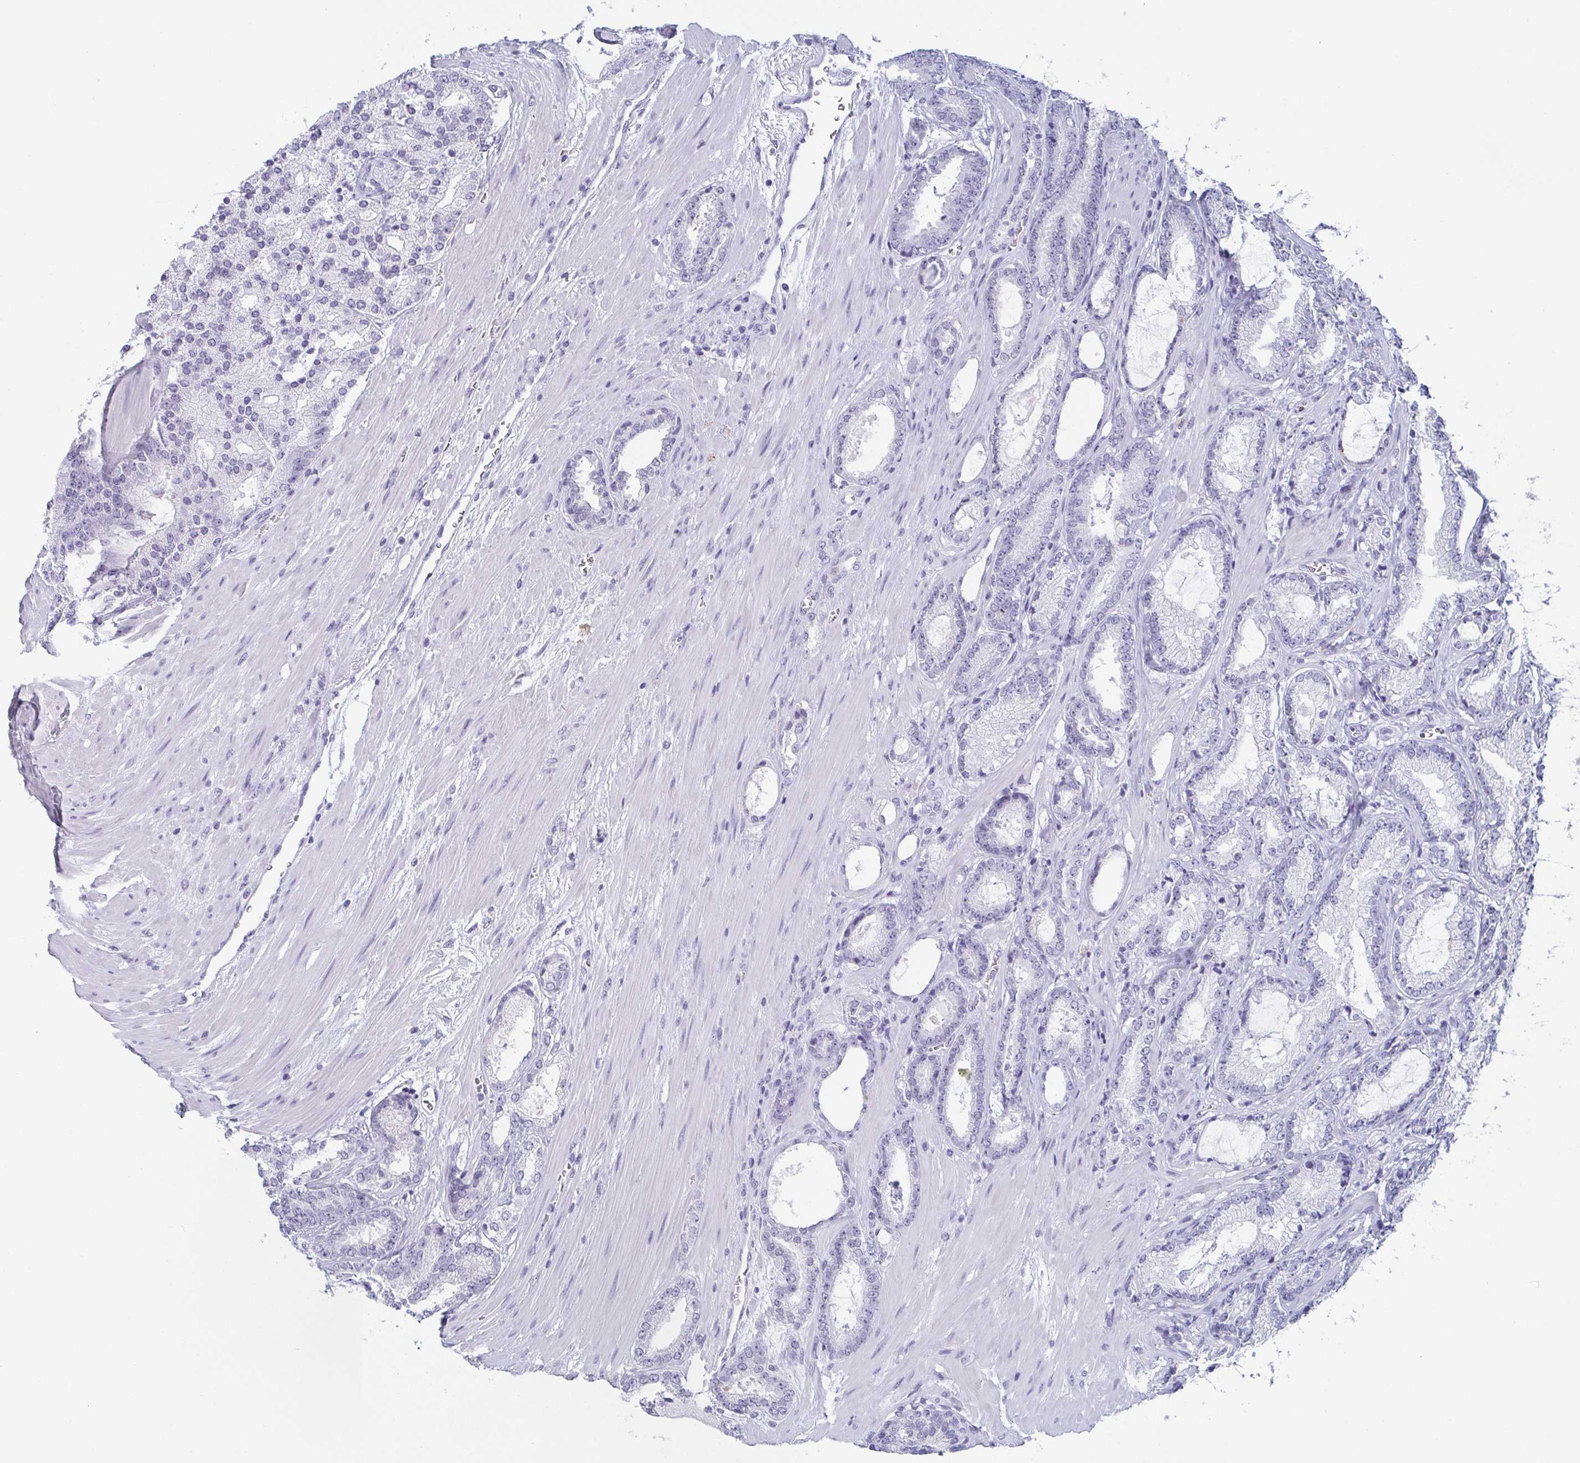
{"staining": {"intensity": "negative", "quantity": "none", "location": "none"}, "tissue": "prostate cancer", "cell_type": "Tumor cells", "image_type": "cancer", "snomed": [{"axis": "morphology", "description": "Adenocarcinoma, High grade"}, {"axis": "topography", "description": "Prostate"}], "caption": "Tumor cells are negative for protein expression in human prostate cancer (high-grade adenocarcinoma).", "gene": "REG4", "patient": {"sex": "male", "age": 64}}